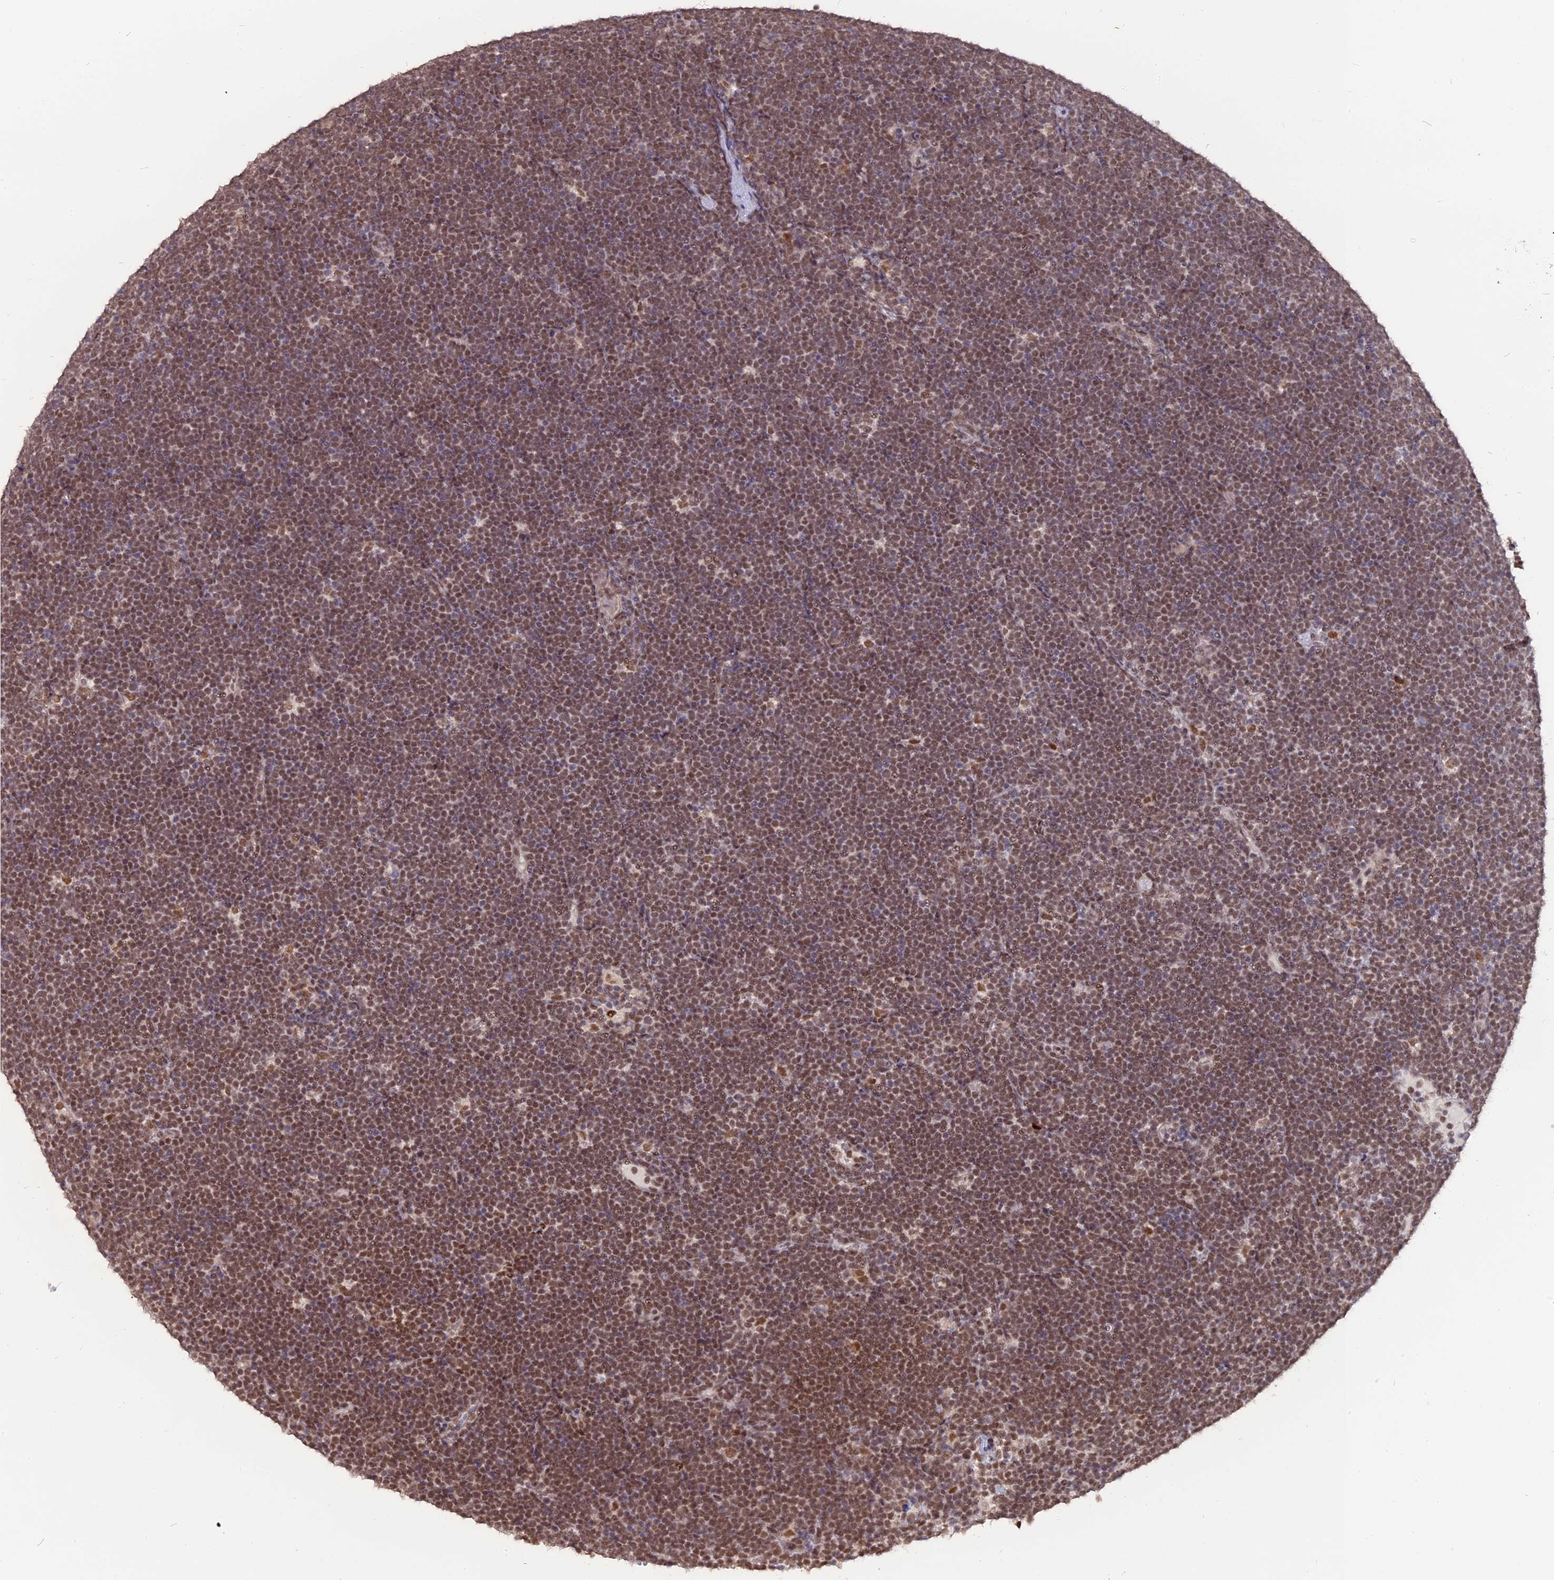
{"staining": {"intensity": "moderate", "quantity": ">75%", "location": "nuclear"}, "tissue": "lymphoma", "cell_type": "Tumor cells", "image_type": "cancer", "snomed": [{"axis": "morphology", "description": "Malignant lymphoma, non-Hodgkin's type, High grade"}, {"axis": "topography", "description": "Lymph node"}], "caption": "DAB (3,3'-diaminobenzidine) immunohistochemical staining of human lymphoma demonstrates moderate nuclear protein staining in about >75% of tumor cells.", "gene": "NR1H3", "patient": {"sex": "male", "age": 13}}